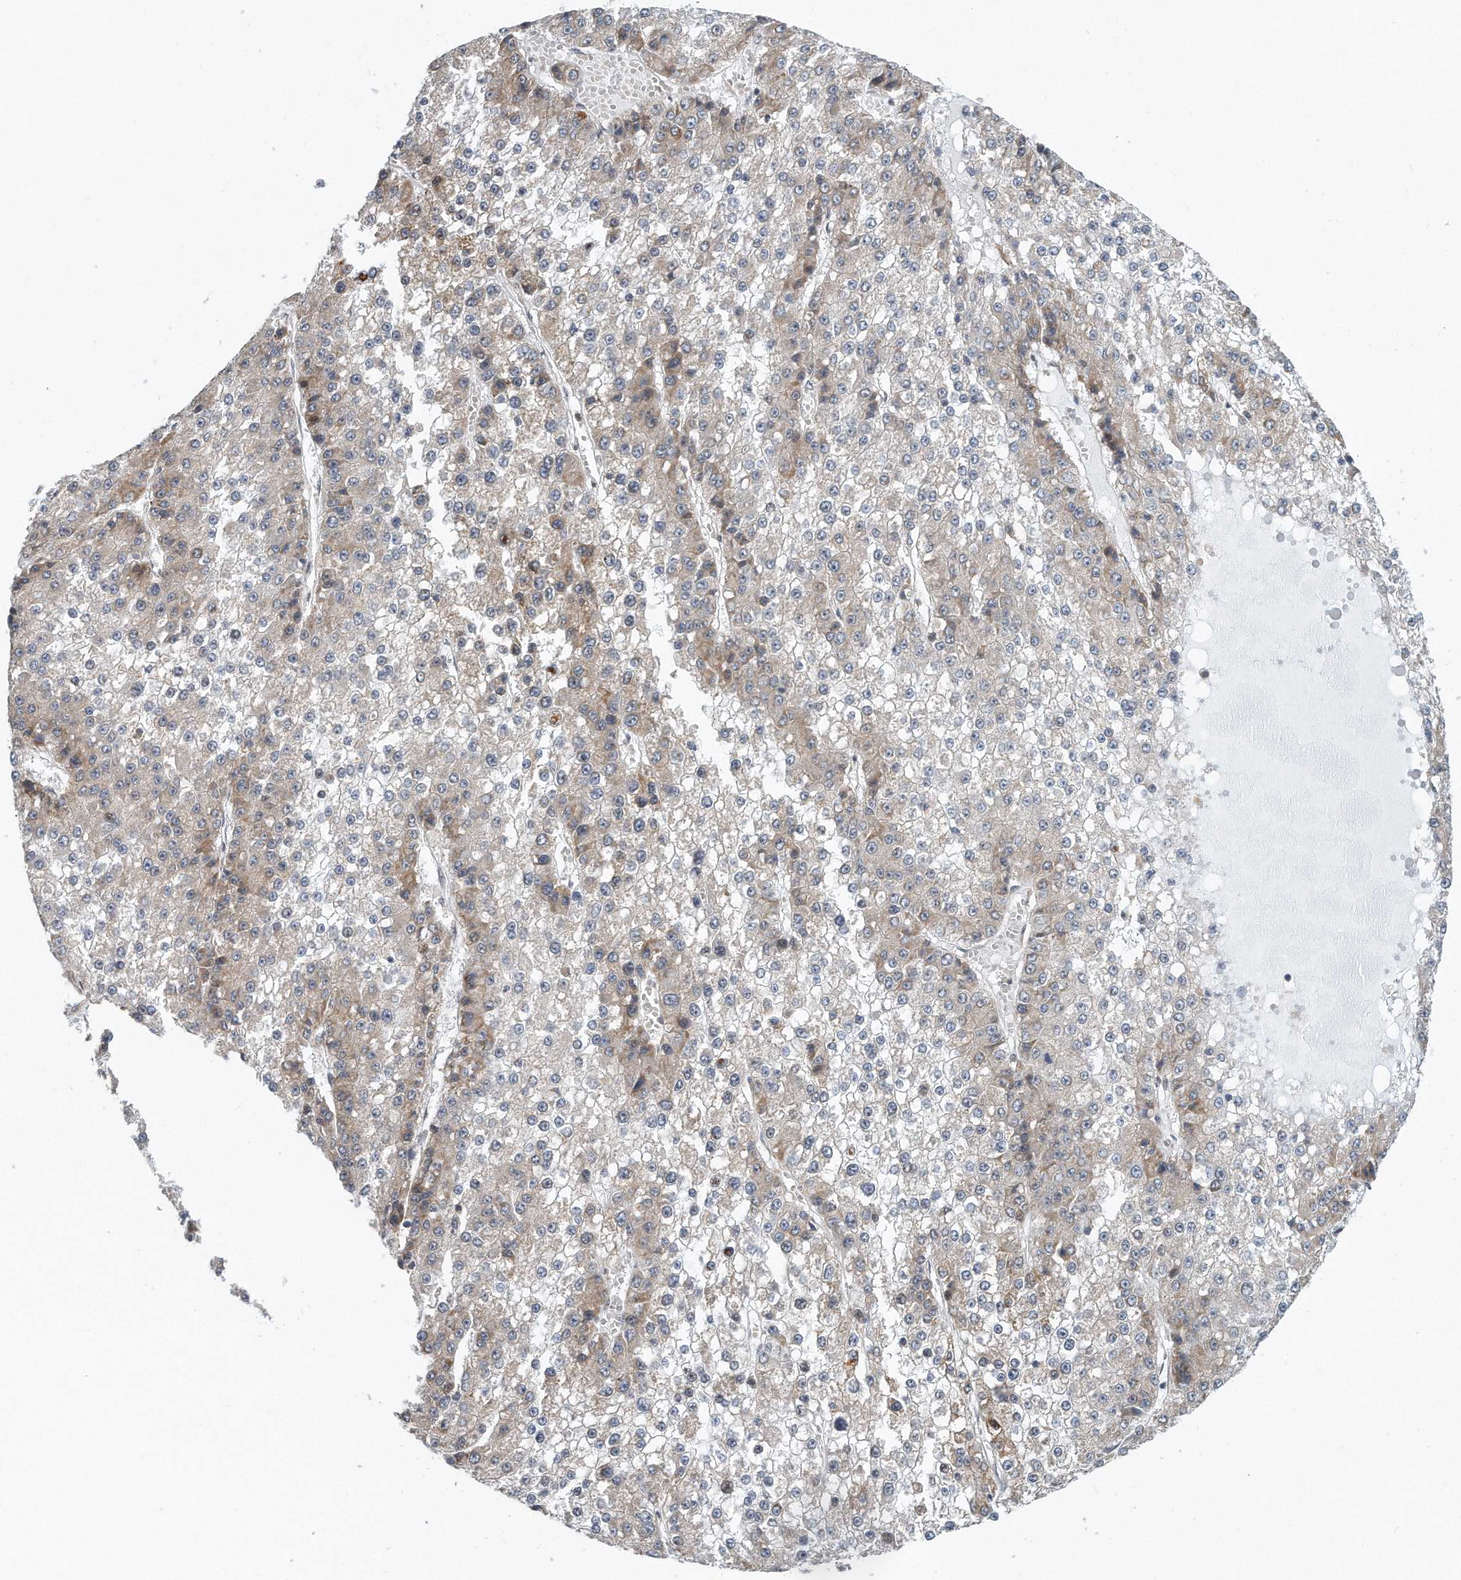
{"staining": {"intensity": "weak", "quantity": "25%-75%", "location": "cytoplasmic/membranous"}, "tissue": "liver cancer", "cell_type": "Tumor cells", "image_type": "cancer", "snomed": [{"axis": "morphology", "description": "Carcinoma, Hepatocellular, NOS"}, {"axis": "topography", "description": "Liver"}], "caption": "This histopathology image demonstrates IHC staining of human liver cancer, with low weak cytoplasmic/membranous positivity in approximately 25%-75% of tumor cells.", "gene": "VLDLR", "patient": {"sex": "female", "age": 73}}